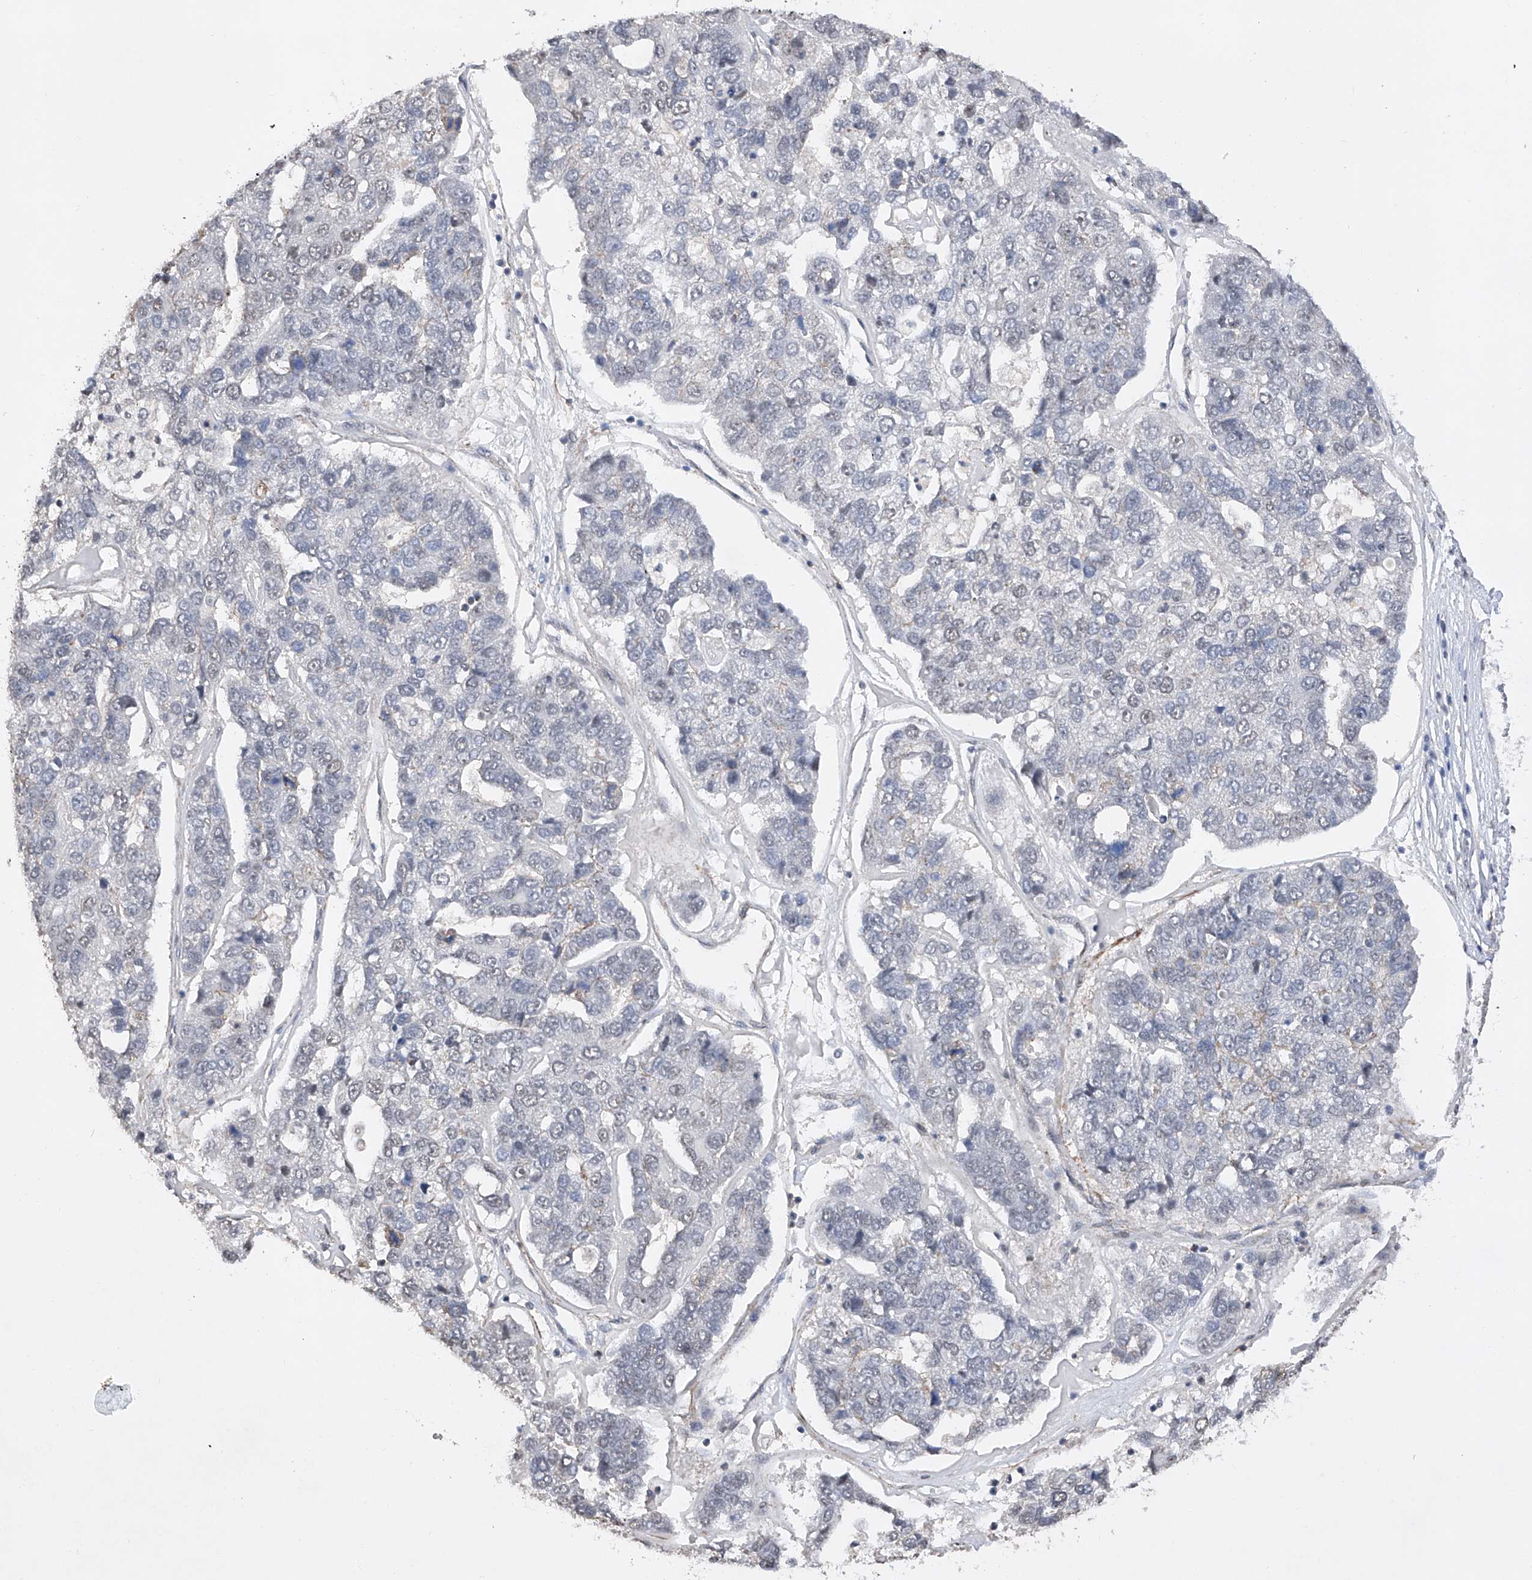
{"staining": {"intensity": "negative", "quantity": "none", "location": "none"}, "tissue": "pancreatic cancer", "cell_type": "Tumor cells", "image_type": "cancer", "snomed": [{"axis": "morphology", "description": "Adenocarcinoma, NOS"}, {"axis": "topography", "description": "Pancreas"}], "caption": "This is an immunohistochemistry (IHC) micrograph of pancreatic adenocarcinoma. There is no expression in tumor cells.", "gene": "NFATC4", "patient": {"sex": "female", "age": 61}}